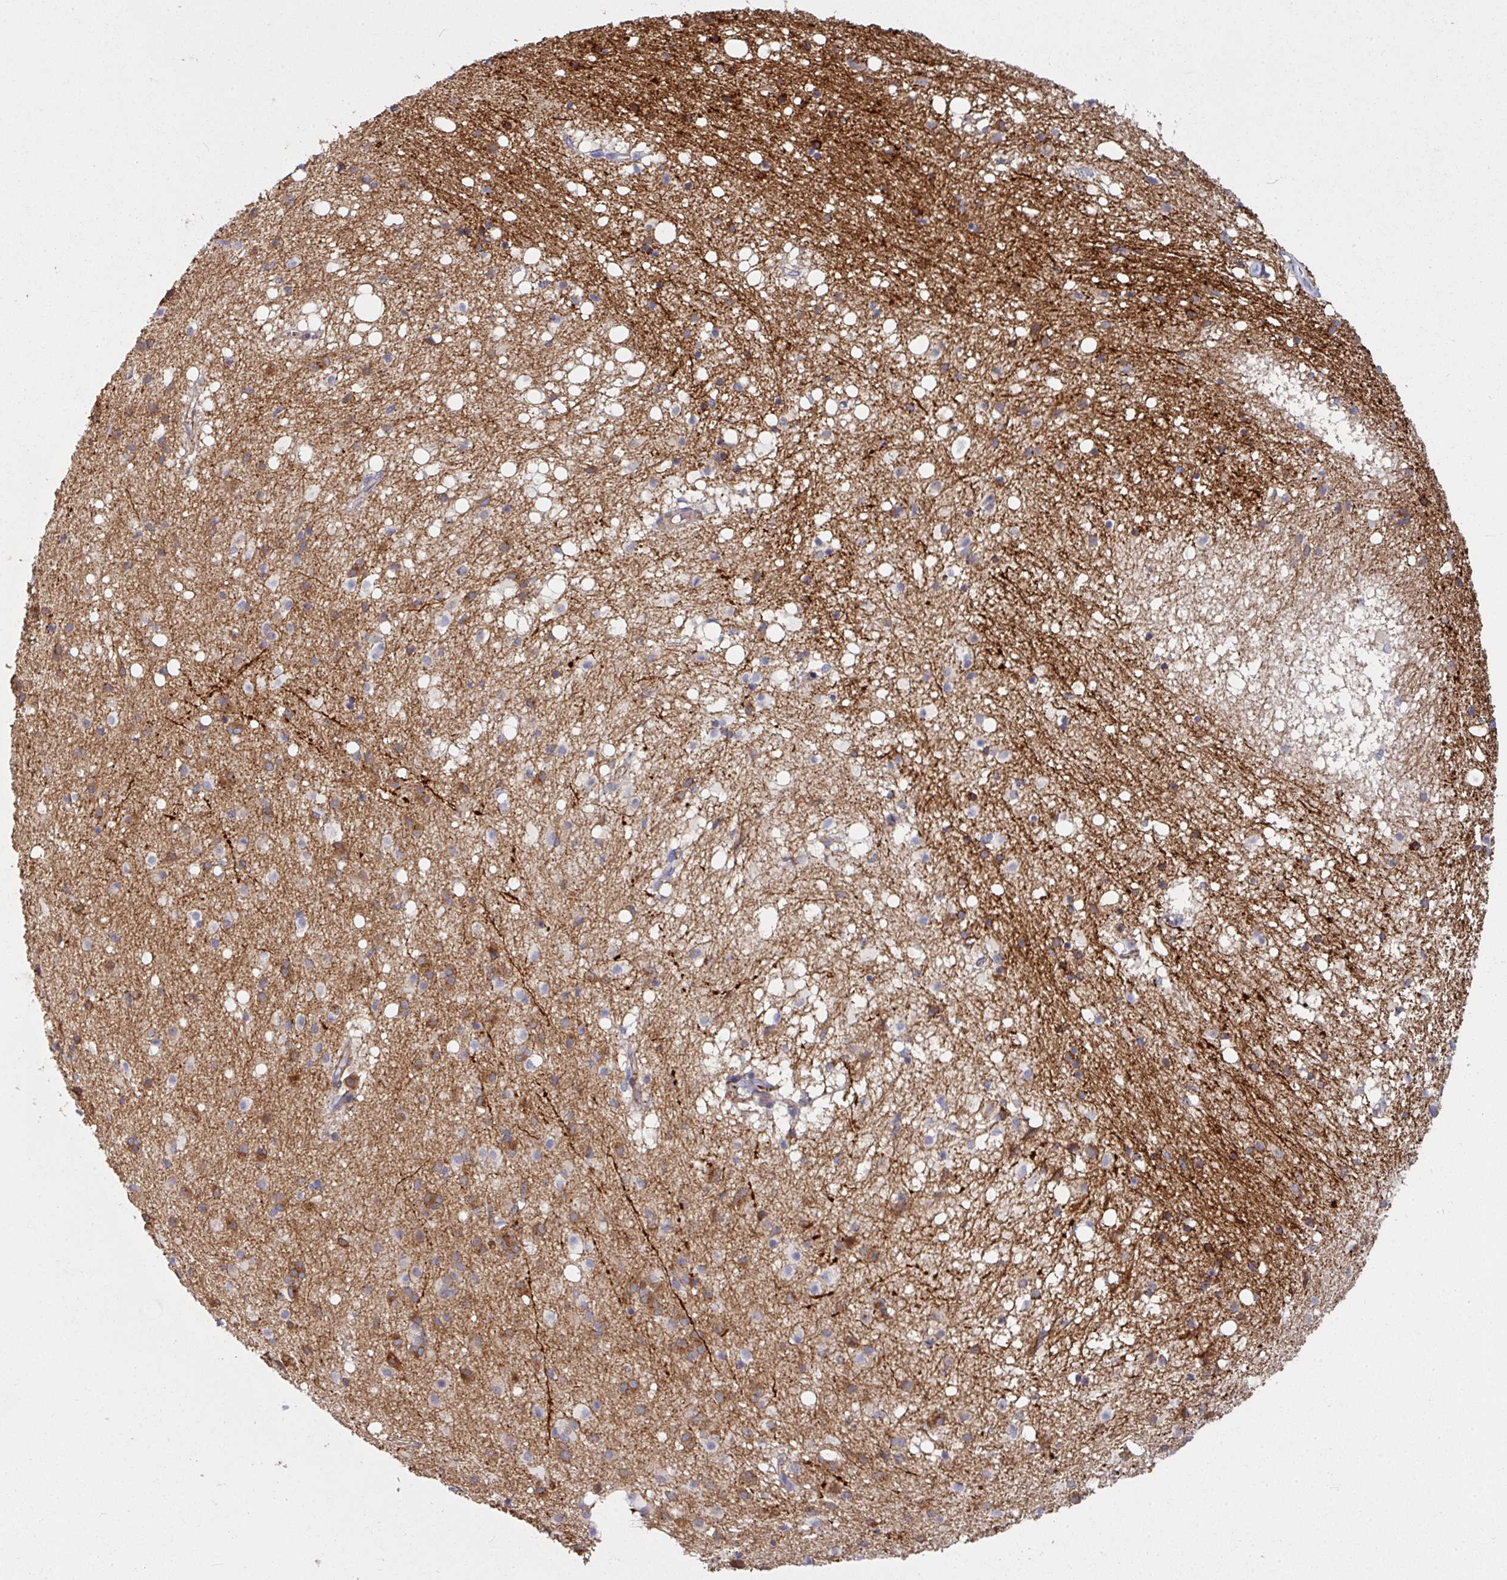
{"staining": {"intensity": "moderate", "quantity": "<25%", "location": "cytoplasmic/membranous"}, "tissue": "caudate", "cell_type": "Glial cells", "image_type": "normal", "snomed": [{"axis": "morphology", "description": "Normal tissue, NOS"}, {"axis": "topography", "description": "Lateral ventricle wall"}], "caption": "High-power microscopy captured an IHC photomicrograph of benign caudate, revealing moderate cytoplasmic/membranous expression in approximately <25% of glial cells. The staining is performed using DAB (3,3'-diaminobenzidine) brown chromogen to label protein expression. The nuclei are counter-stained blue using hematoxylin.", "gene": "BEND5", "patient": {"sex": "male", "age": 58}}